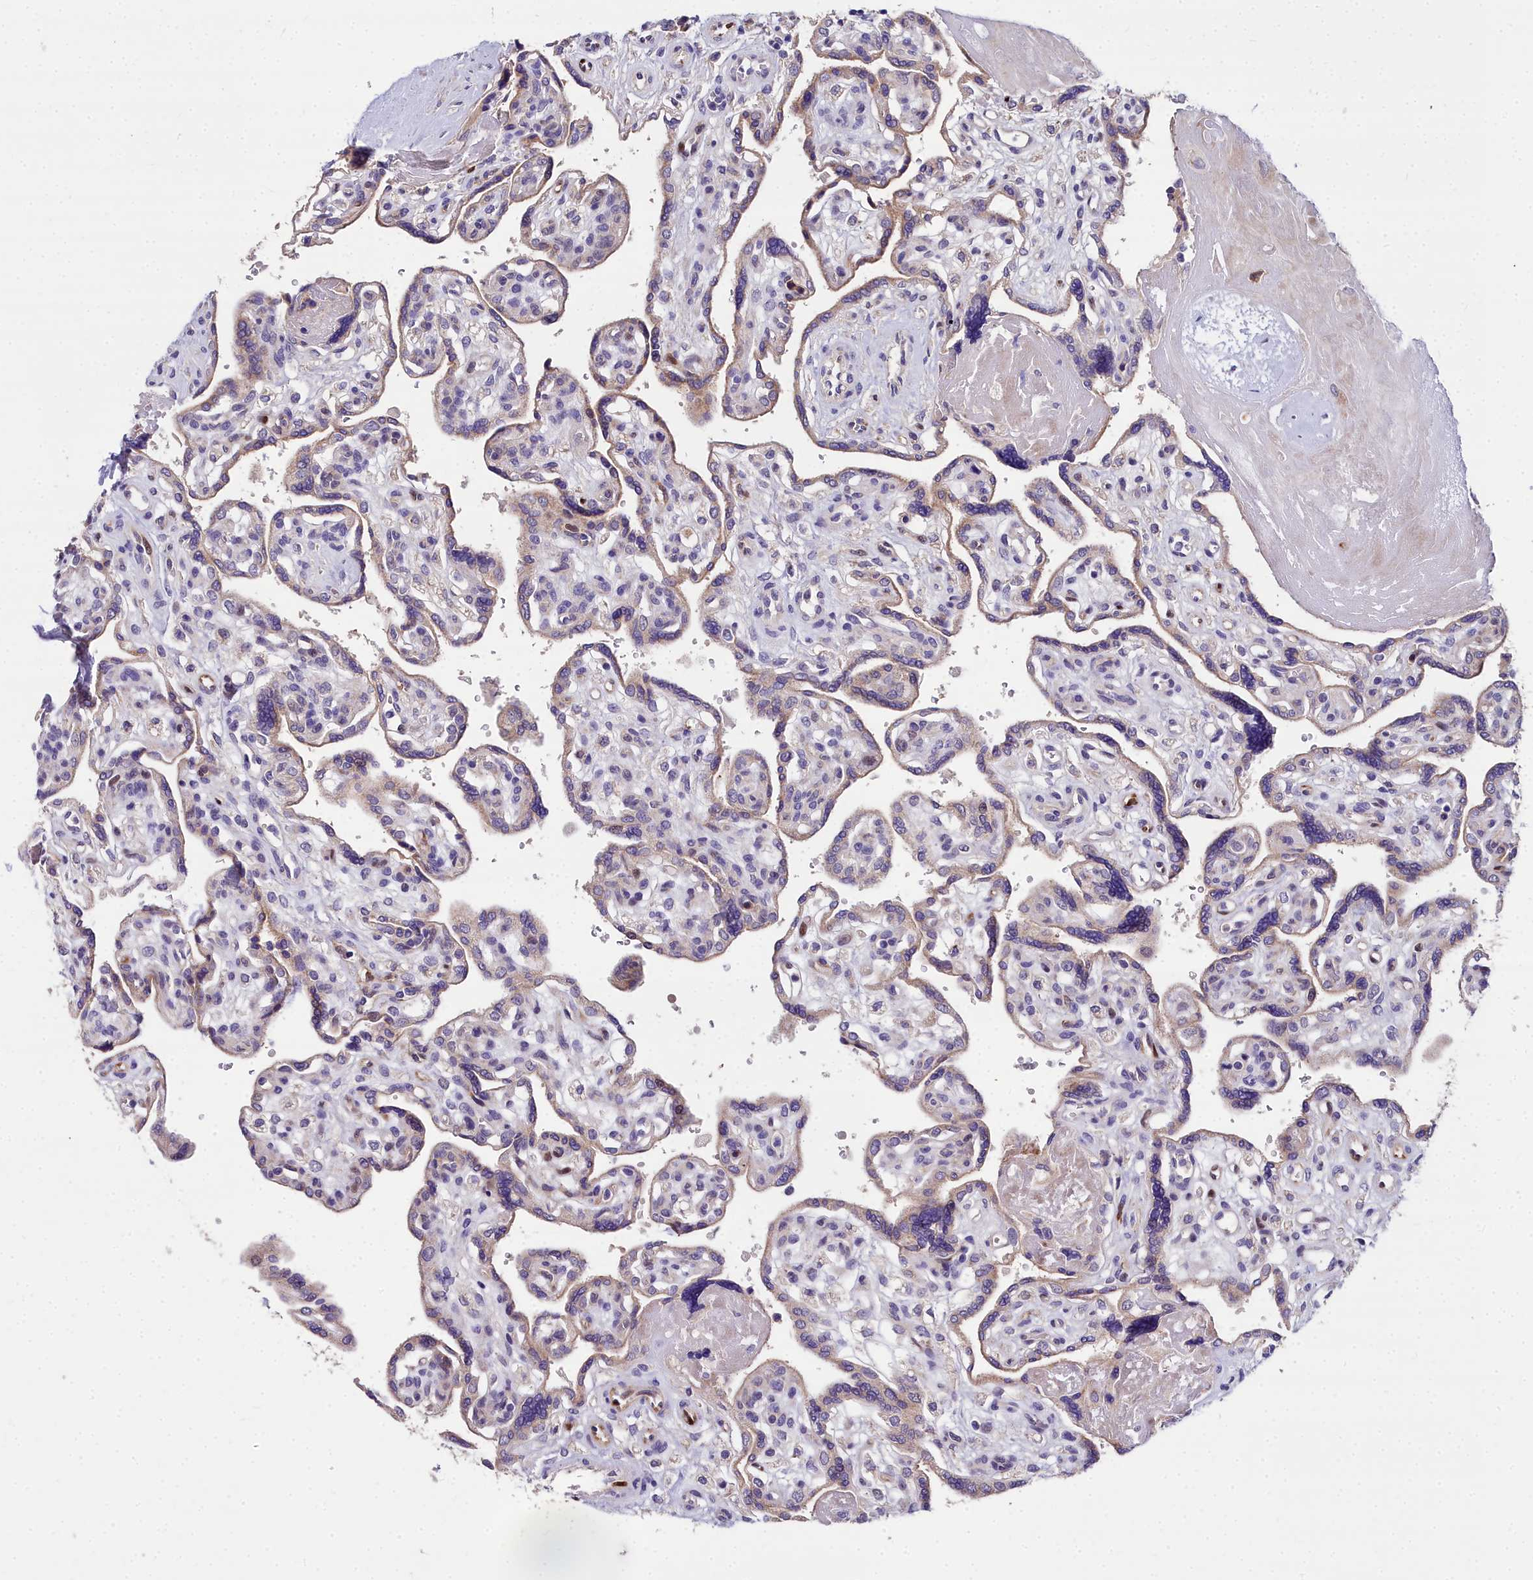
{"staining": {"intensity": "weak", "quantity": "<25%", "location": "cytoplasmic/membranous"}, "tissue": "placenta", "cell_type": "Trophoblastic cells", "image_type": "normal", "snomed": [{"axis": "morphology", "description": "Normal tissue, NOS"}, {"axis": "topography", "description": "Placenta"}], "caption": "This is a micrograph of IHC staining of normal placenta, which shows no expression in trophoblastic cells. (Immunohistochemistry, brightfield microscopy, high magnification).", "gene": "NT5M", "patient": {"sex": "female", "age": 39}}